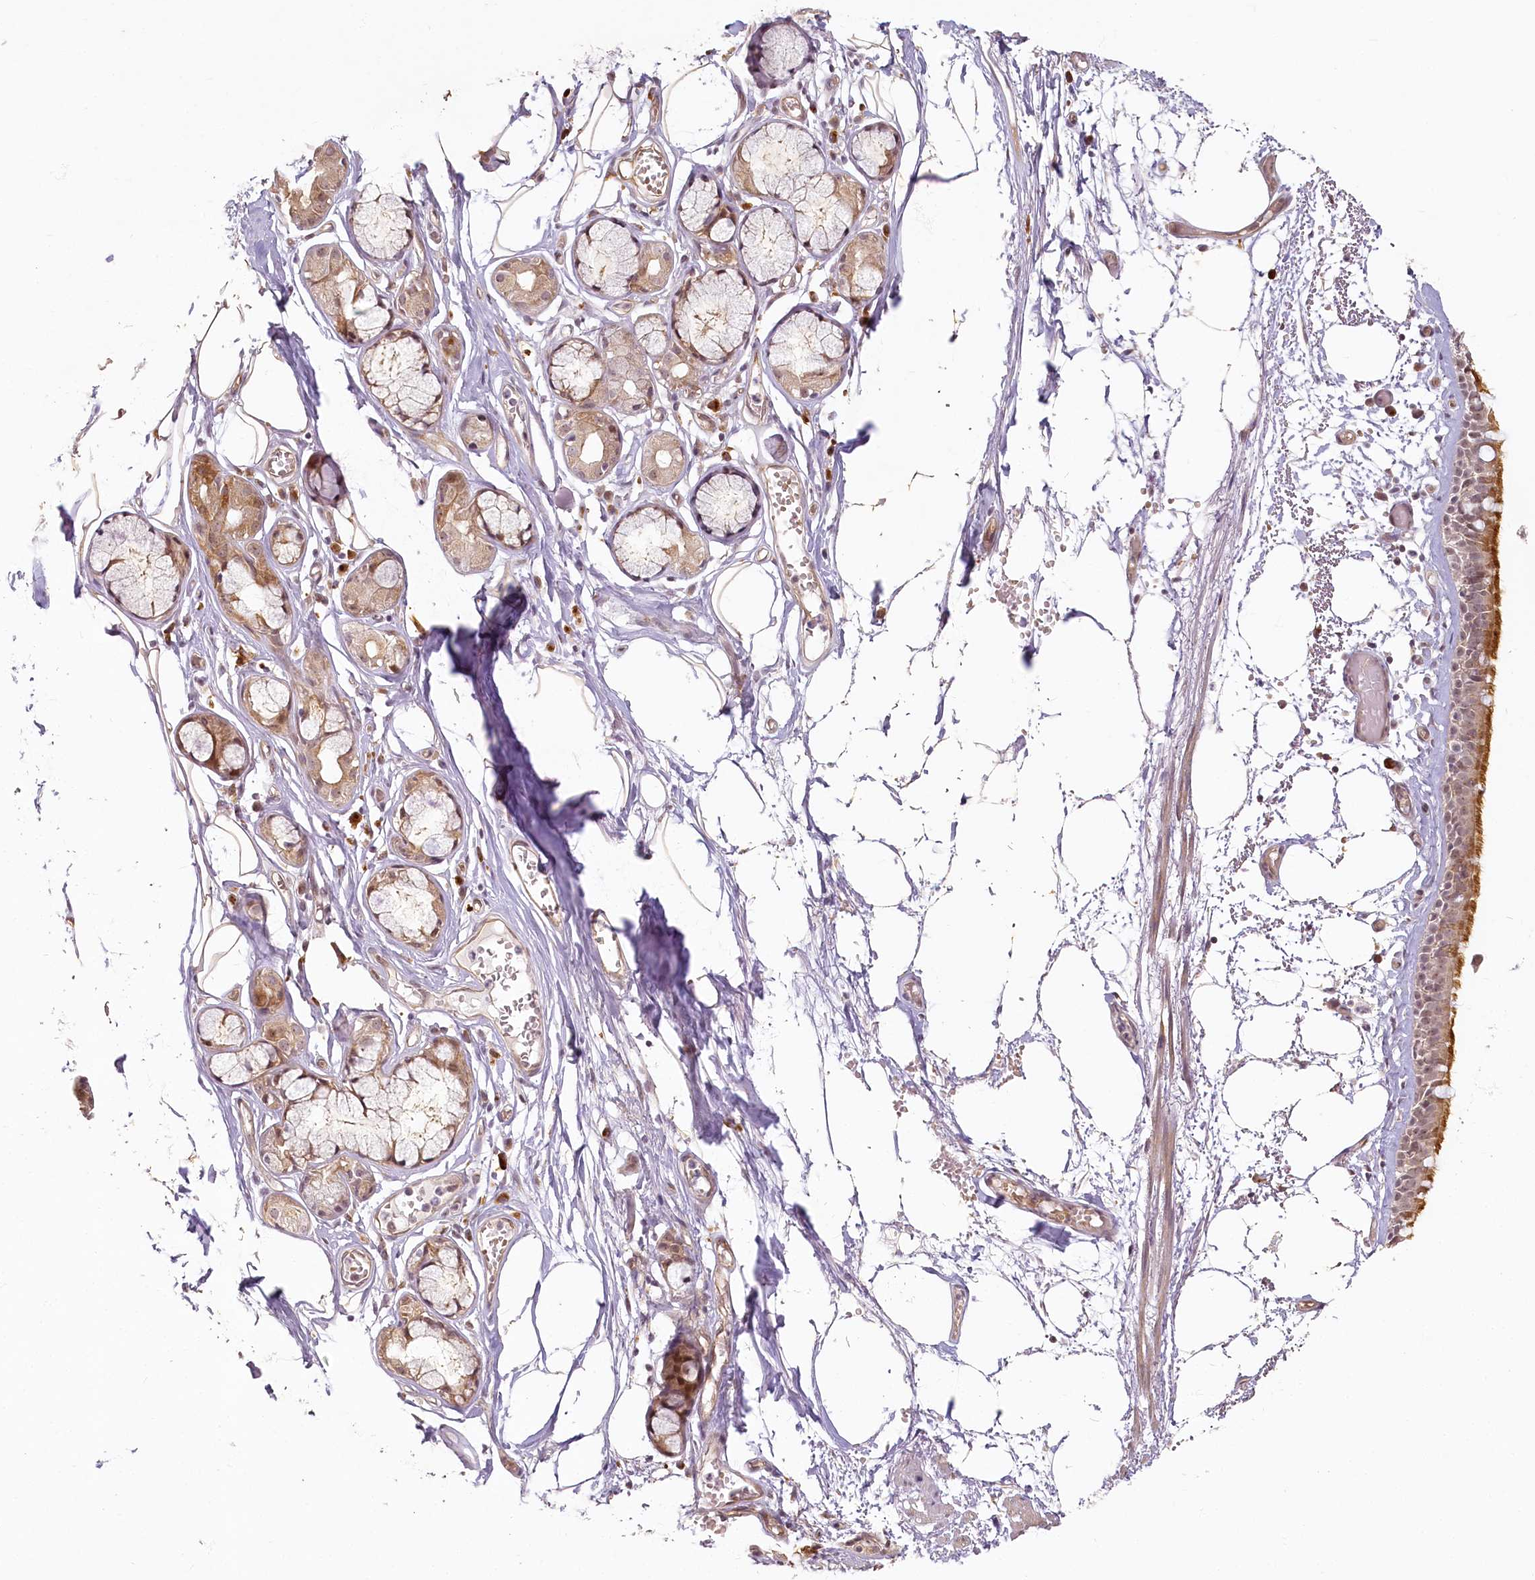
{"staining": {"intensity": "moderate", "quantity": ">75%", "location": "cytoplasmic/membranous"}, "tissue": "bronchus", "cell_type": "Respiratory epithelial cells", "image_type": "normal", "snomed": [{"axis": "morphology", "description": "Normal tissue, NOS"}, {"axis": "topography", "description": "Bronchus"}, {"axis": "topography", "description": "Lung"}], "caption": "High-power microscopy captured an immunohistochemistry (IHC) micrograph of benign bronchus, revealing moderate cytoplasmic/membranous positivity in about >75% of respiratory epithelial cells.", "gene": "EXOSC7", "patient": {"sex": "male", "age": 56}}